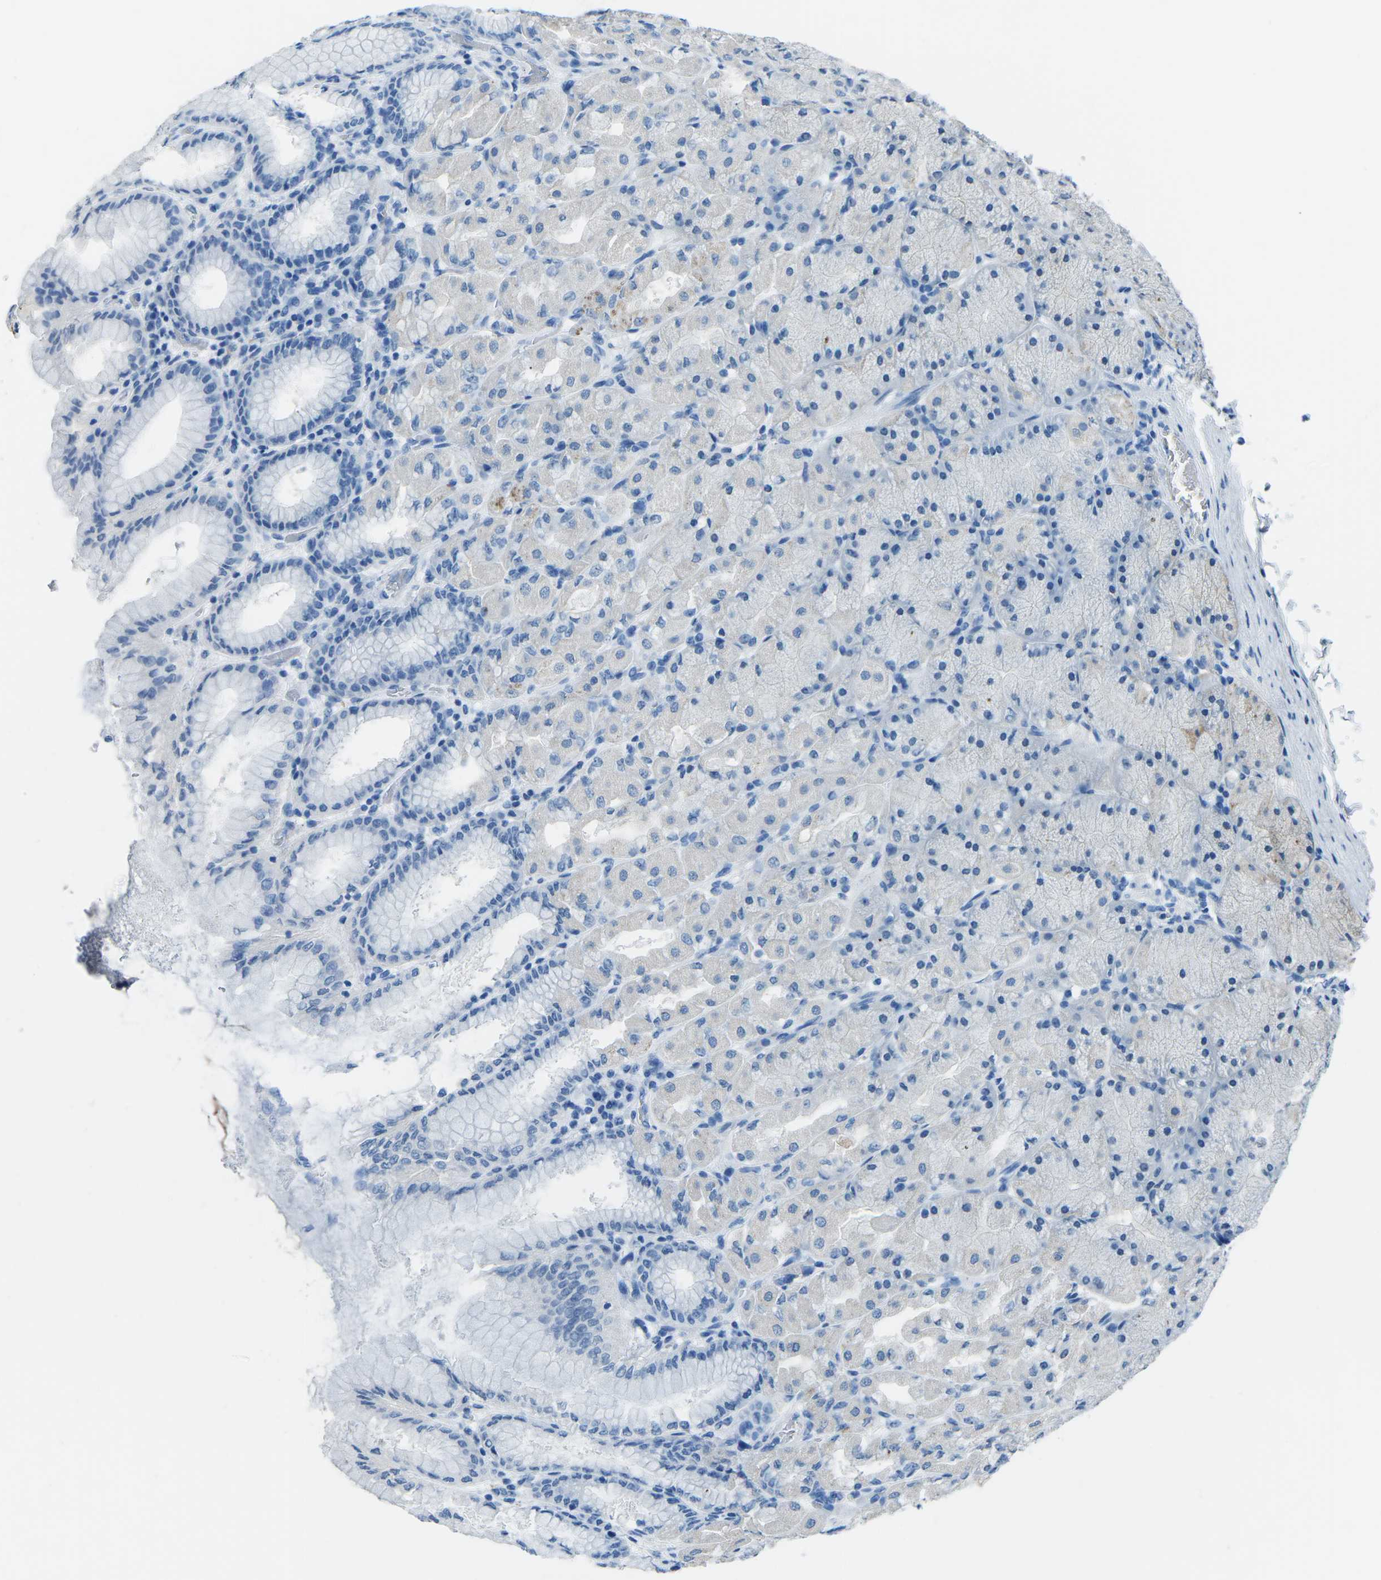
{"staining": {"intensity": "negative", "quantity": "none", "location": "none"}, "tissue": "stomach", "cell_type": "Glandular cells", "image_type": "normal", "snomed": [{"axis": "morphology", "description": "Normal tissue, NOS"}, {"axis": "topography", "description": "Stomach, upper"}], "caption": "High power microscopy histopathology image of an immunohistochemistry image of benign stomach, revealing no significant positivity in glandular cells.", "gene": "MYH8", "patient": {"sex": "female", "age": 56}}